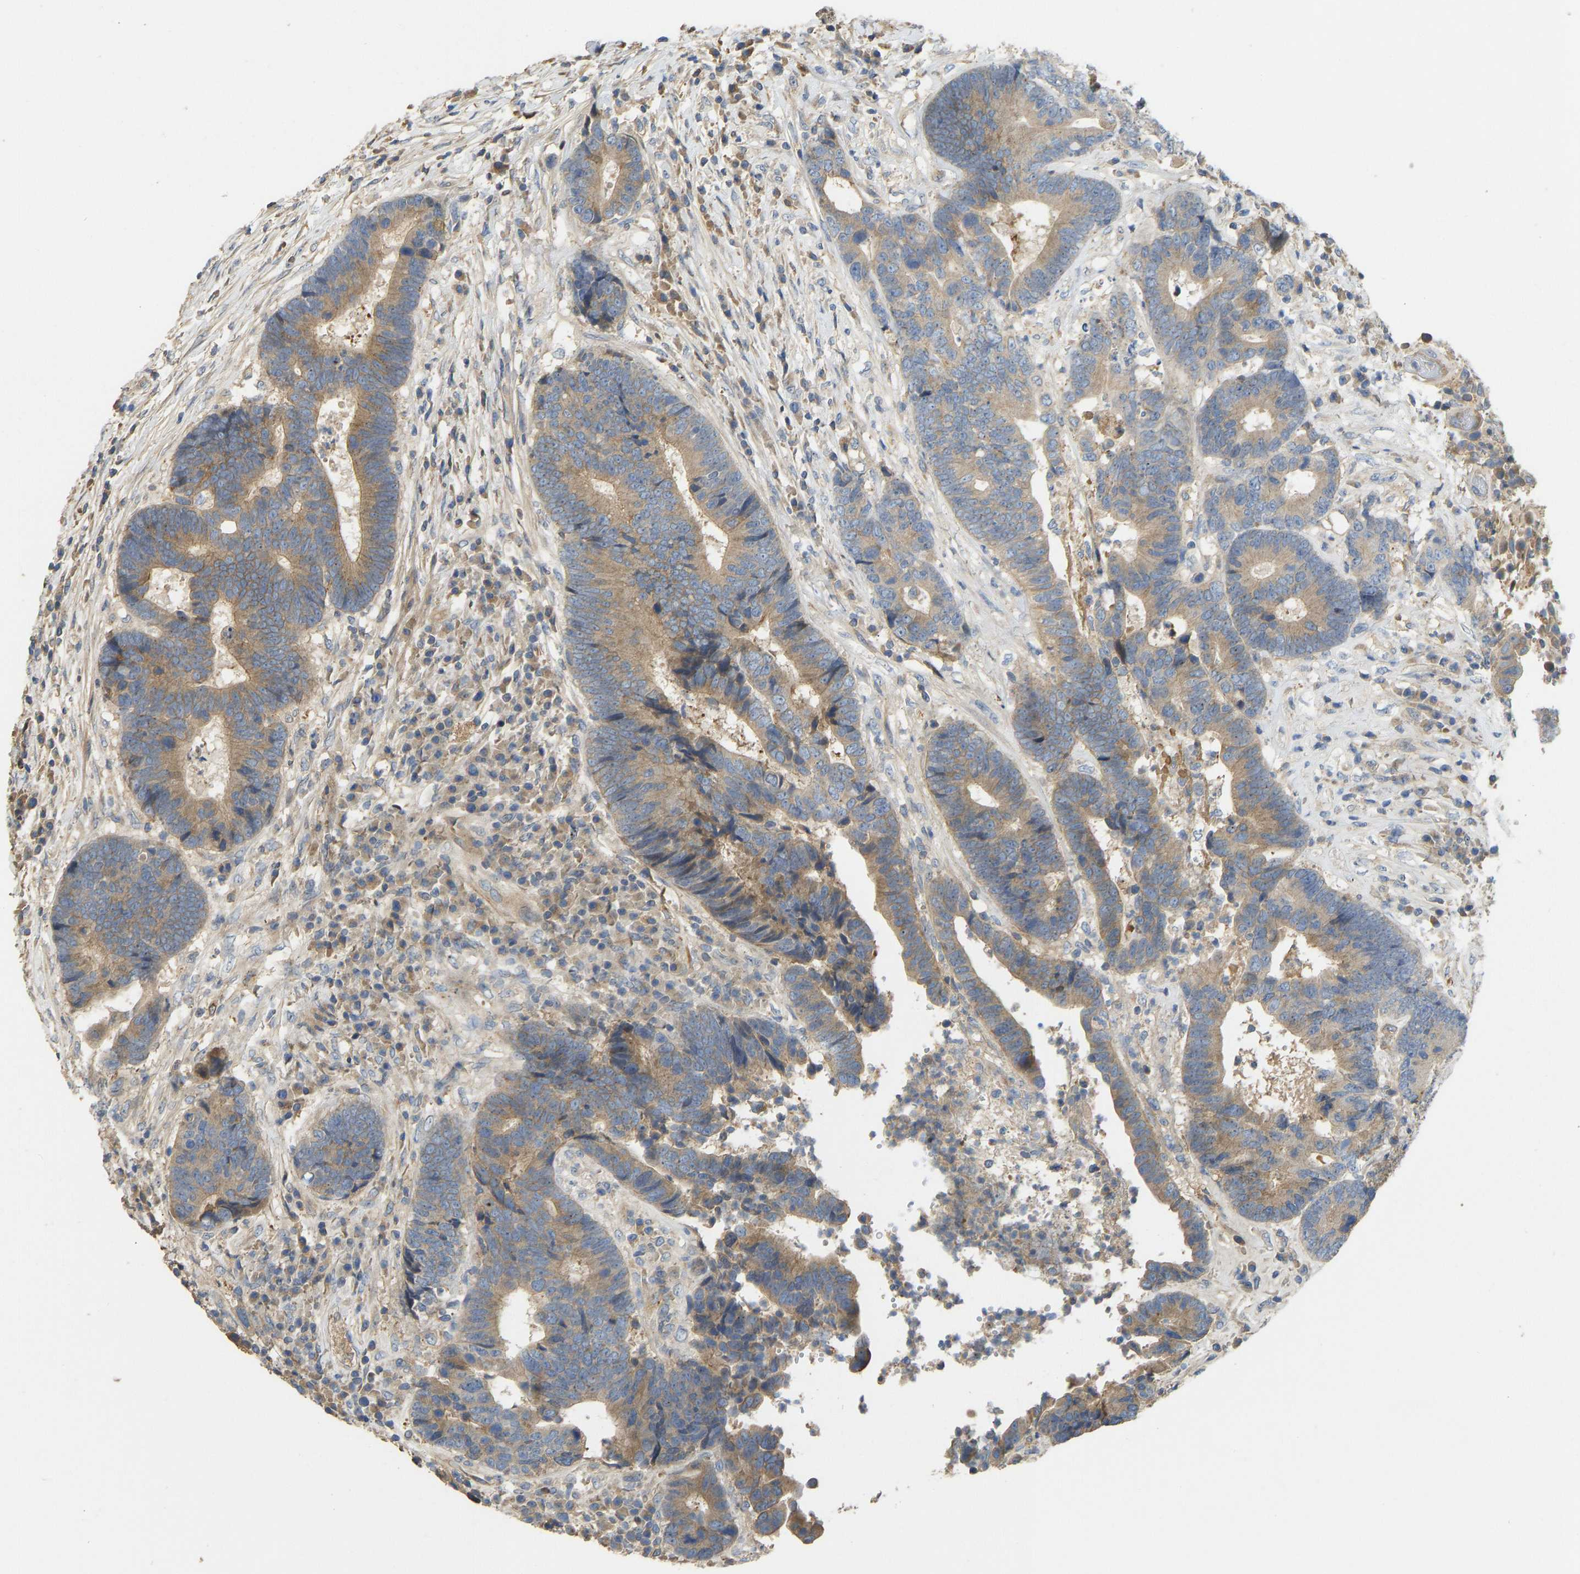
{"staining": {"intensity": "moderate", "quantity": ">75%", "location": "cytoplasmic/membranous"}, "tissue": "colorectal cancer", "cell_type": "Tumor cells", "image_type": "cancer", "snomed": [{"axis": "morphology", "description": "Adenocarcinoma, NOS"}, {"axis": "topography", "description": "Rectum"}], "caption": "Protein staining demonstrates moderate cytoplasmic/membranous expression in approximately >75% of tumor cells in colorectal adenocarcinoma.", "gene": "VCPKMT", "patient": {"sex": "female", "age": 89}}